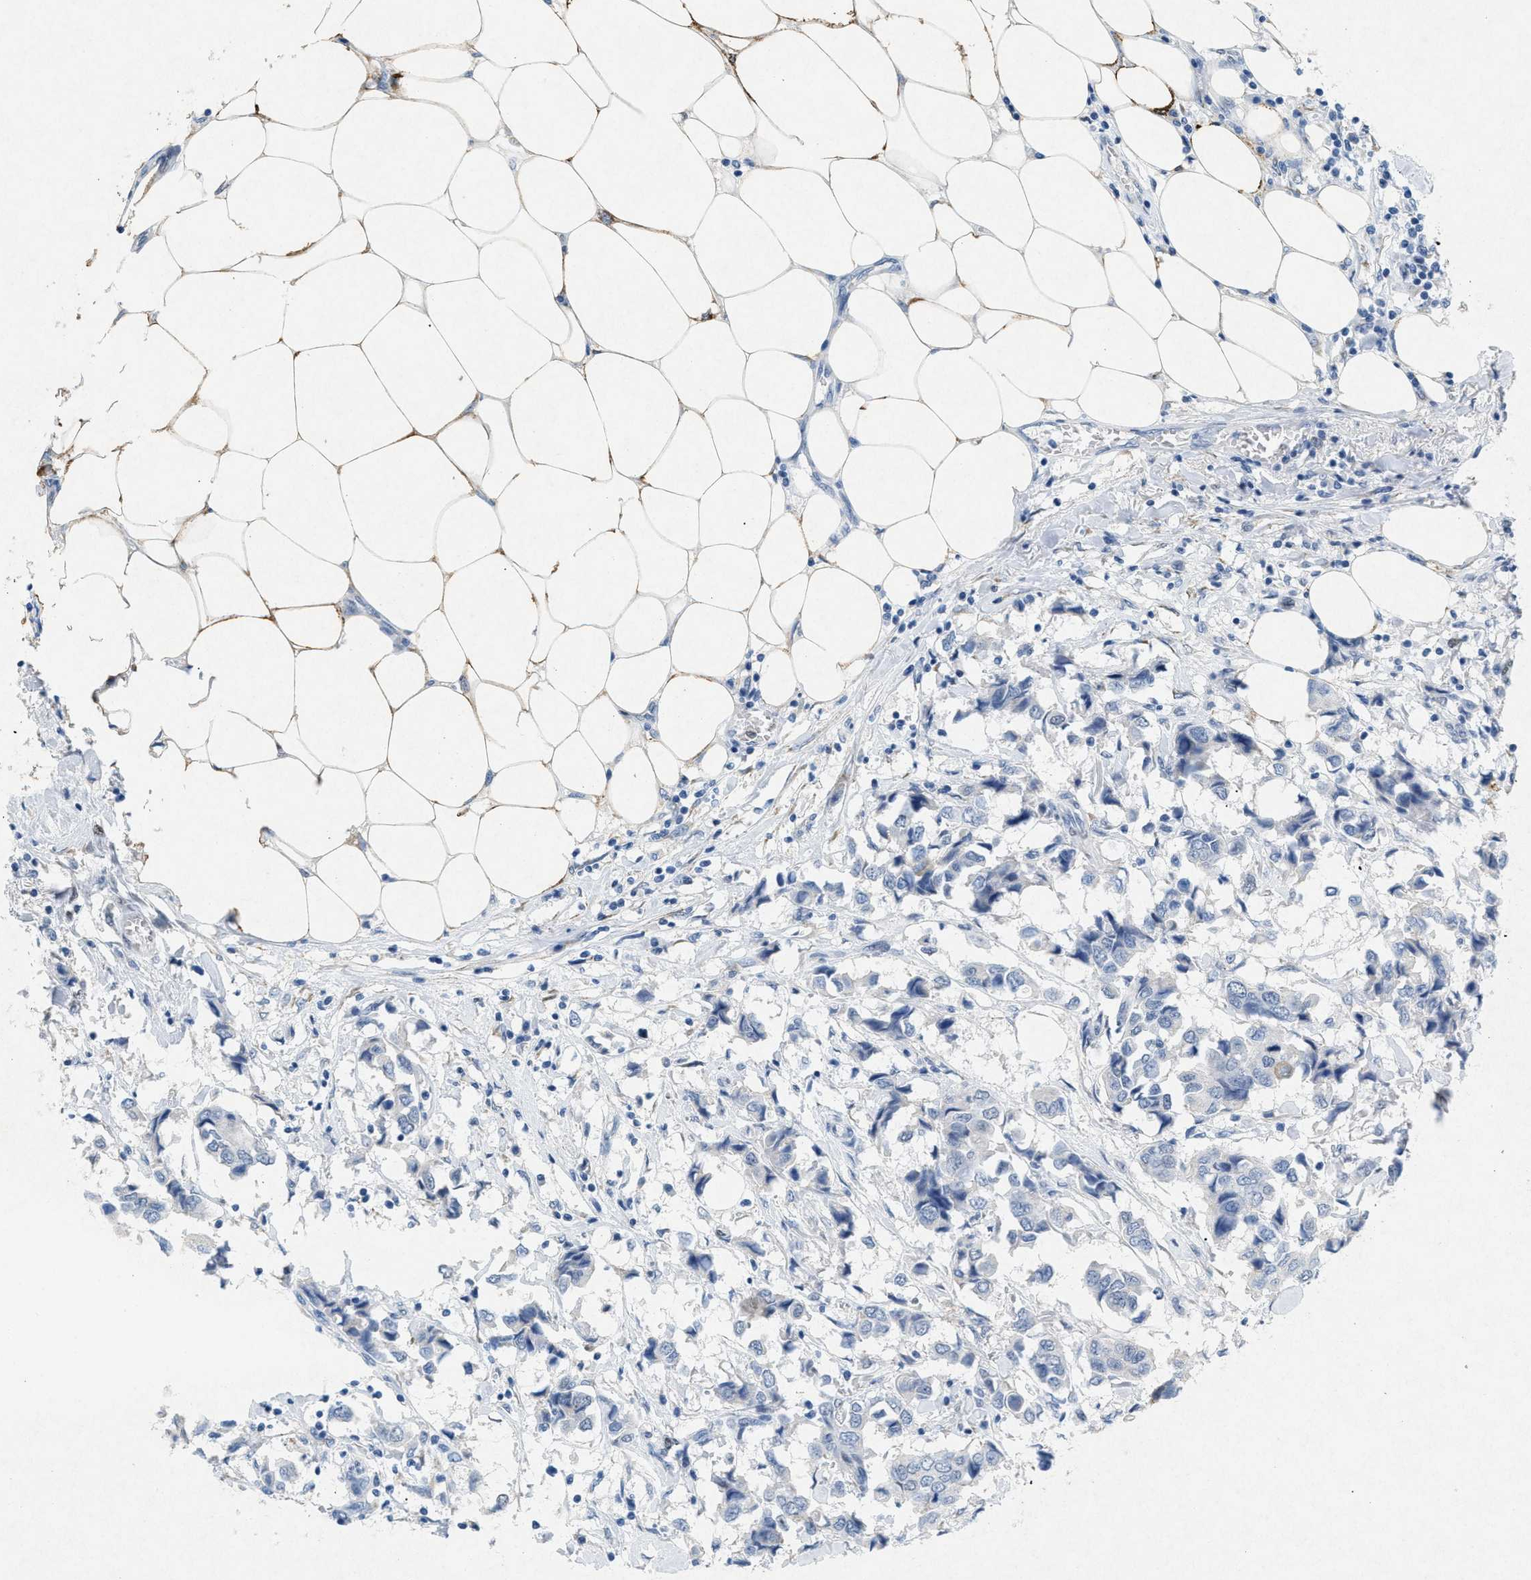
{"staining": {"intensity": "negative", "quantity": "none", "location": "none"}, "tissue": "breast cancer", "cell_type": "Tumor cells", "image_type": "cancer", "snomed": [{"axis": "morphology", "description": "Duct carcinoma"}, {"axis": "topography", "description": "Breast"}], "caption": "DAB immunohistochemical staining of breast cancer (intraductal carcinoma) displays no significant staining in tumor cells. The staining is performed using DAB brown chromogen with nuclei counter-stained in using hematoxylin.", "gene": "TASOR", "patient": {"sex": "female", "age": 80}}